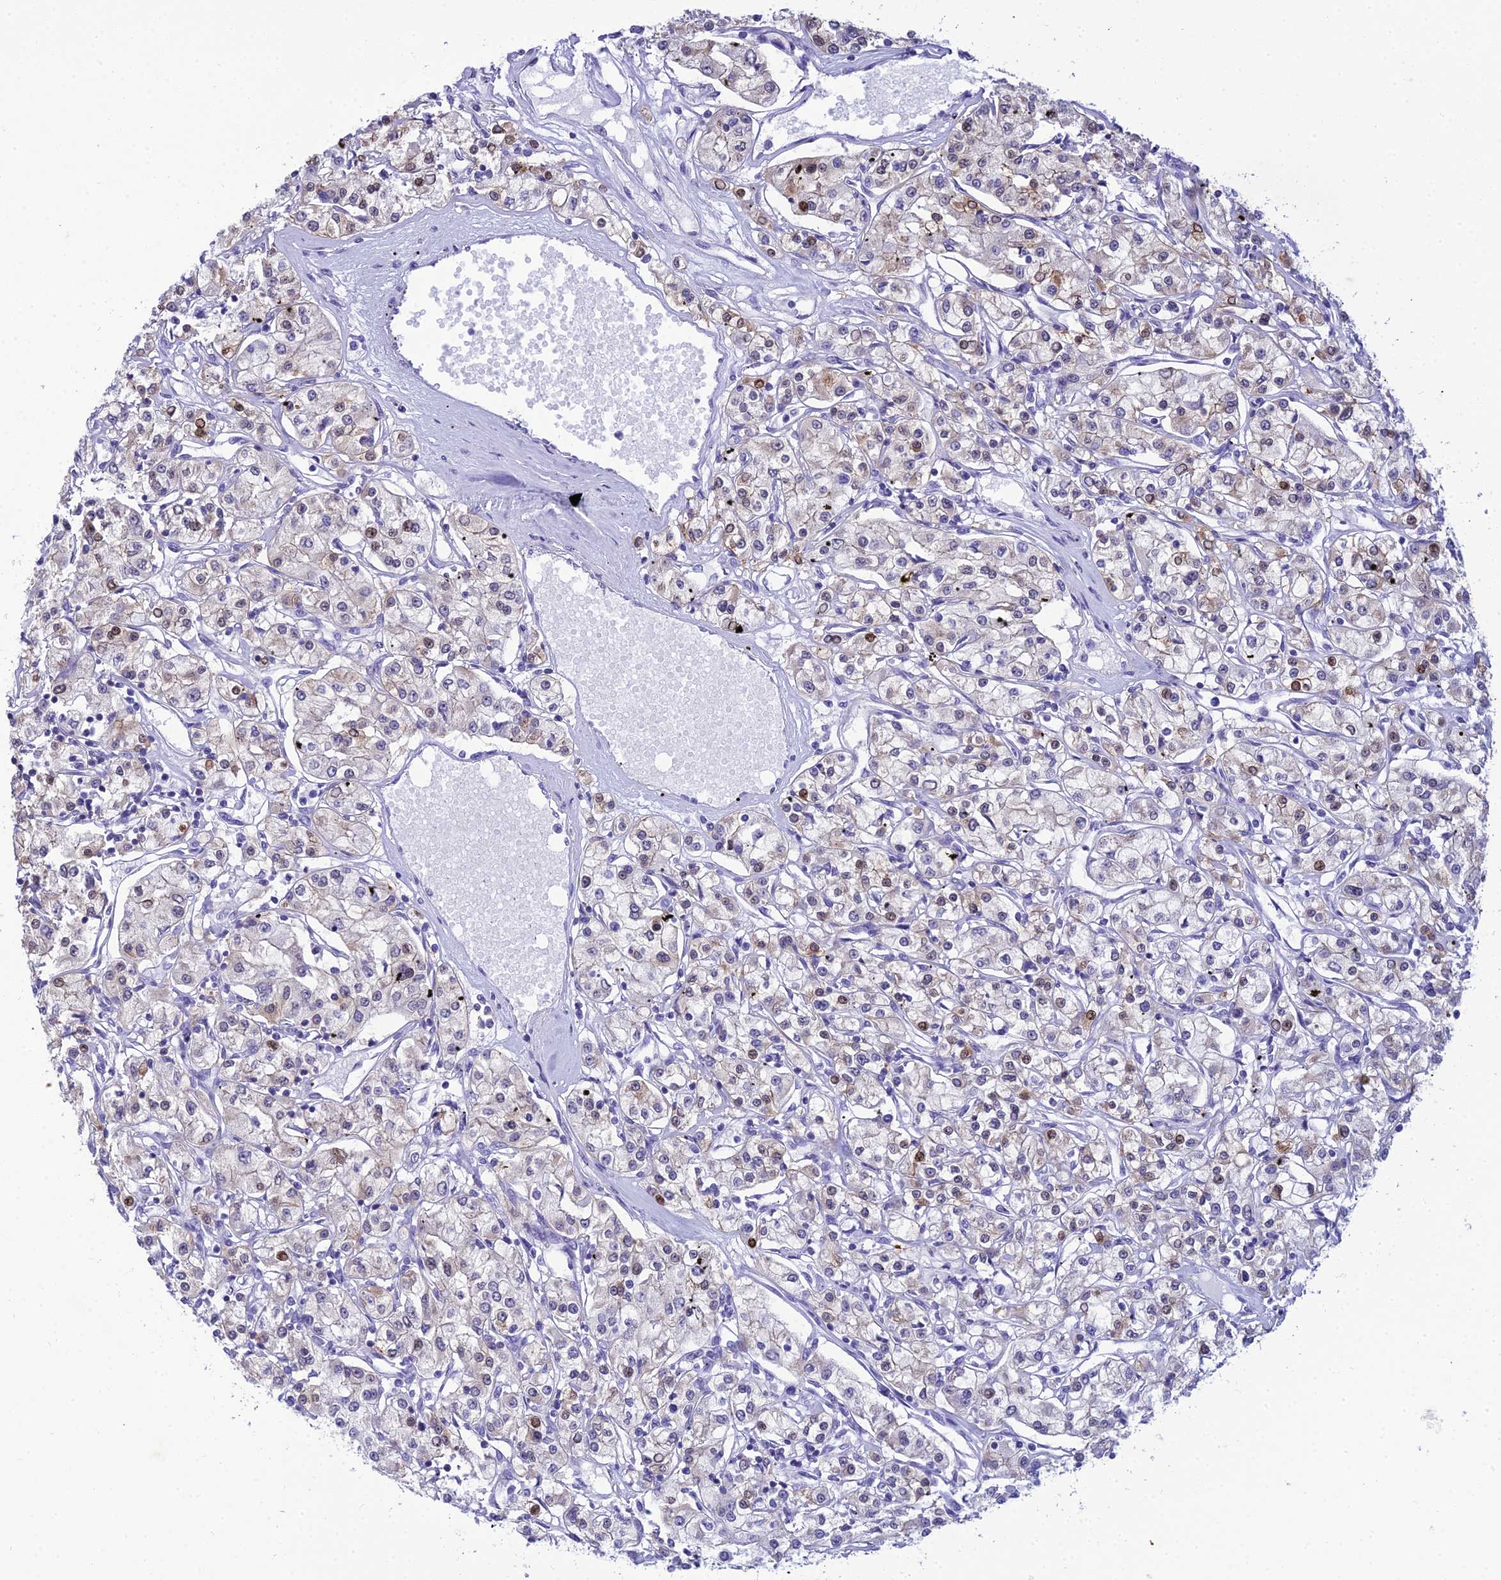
{"staining": {"intensity": "moderate", "quantity": "25%-75%", "location": "nuclear"}, "tissue": "renal cancer", "cell_type": "Tumor cells", "image_type": "cancer", "snomed": [{"axis": "morphology", "description": "Adenocarcinoma, NOS"}, {"axis": "topography", "description": "Kidney"}], "caption": "Immunohistochemistry (IHC) staining of adenocarcinoma (renal), which reveals medium levels of moderate nuclear staining in about 25%-75% of tumor cells indicating moderate nuclear protein expression. The staining was performed using DAB (brown) for protein detection and nuclei were counterstained in hematoxylin (blue).", "gene": "ZMIZ1", "patient": {"sex": "female", "age": 59}}